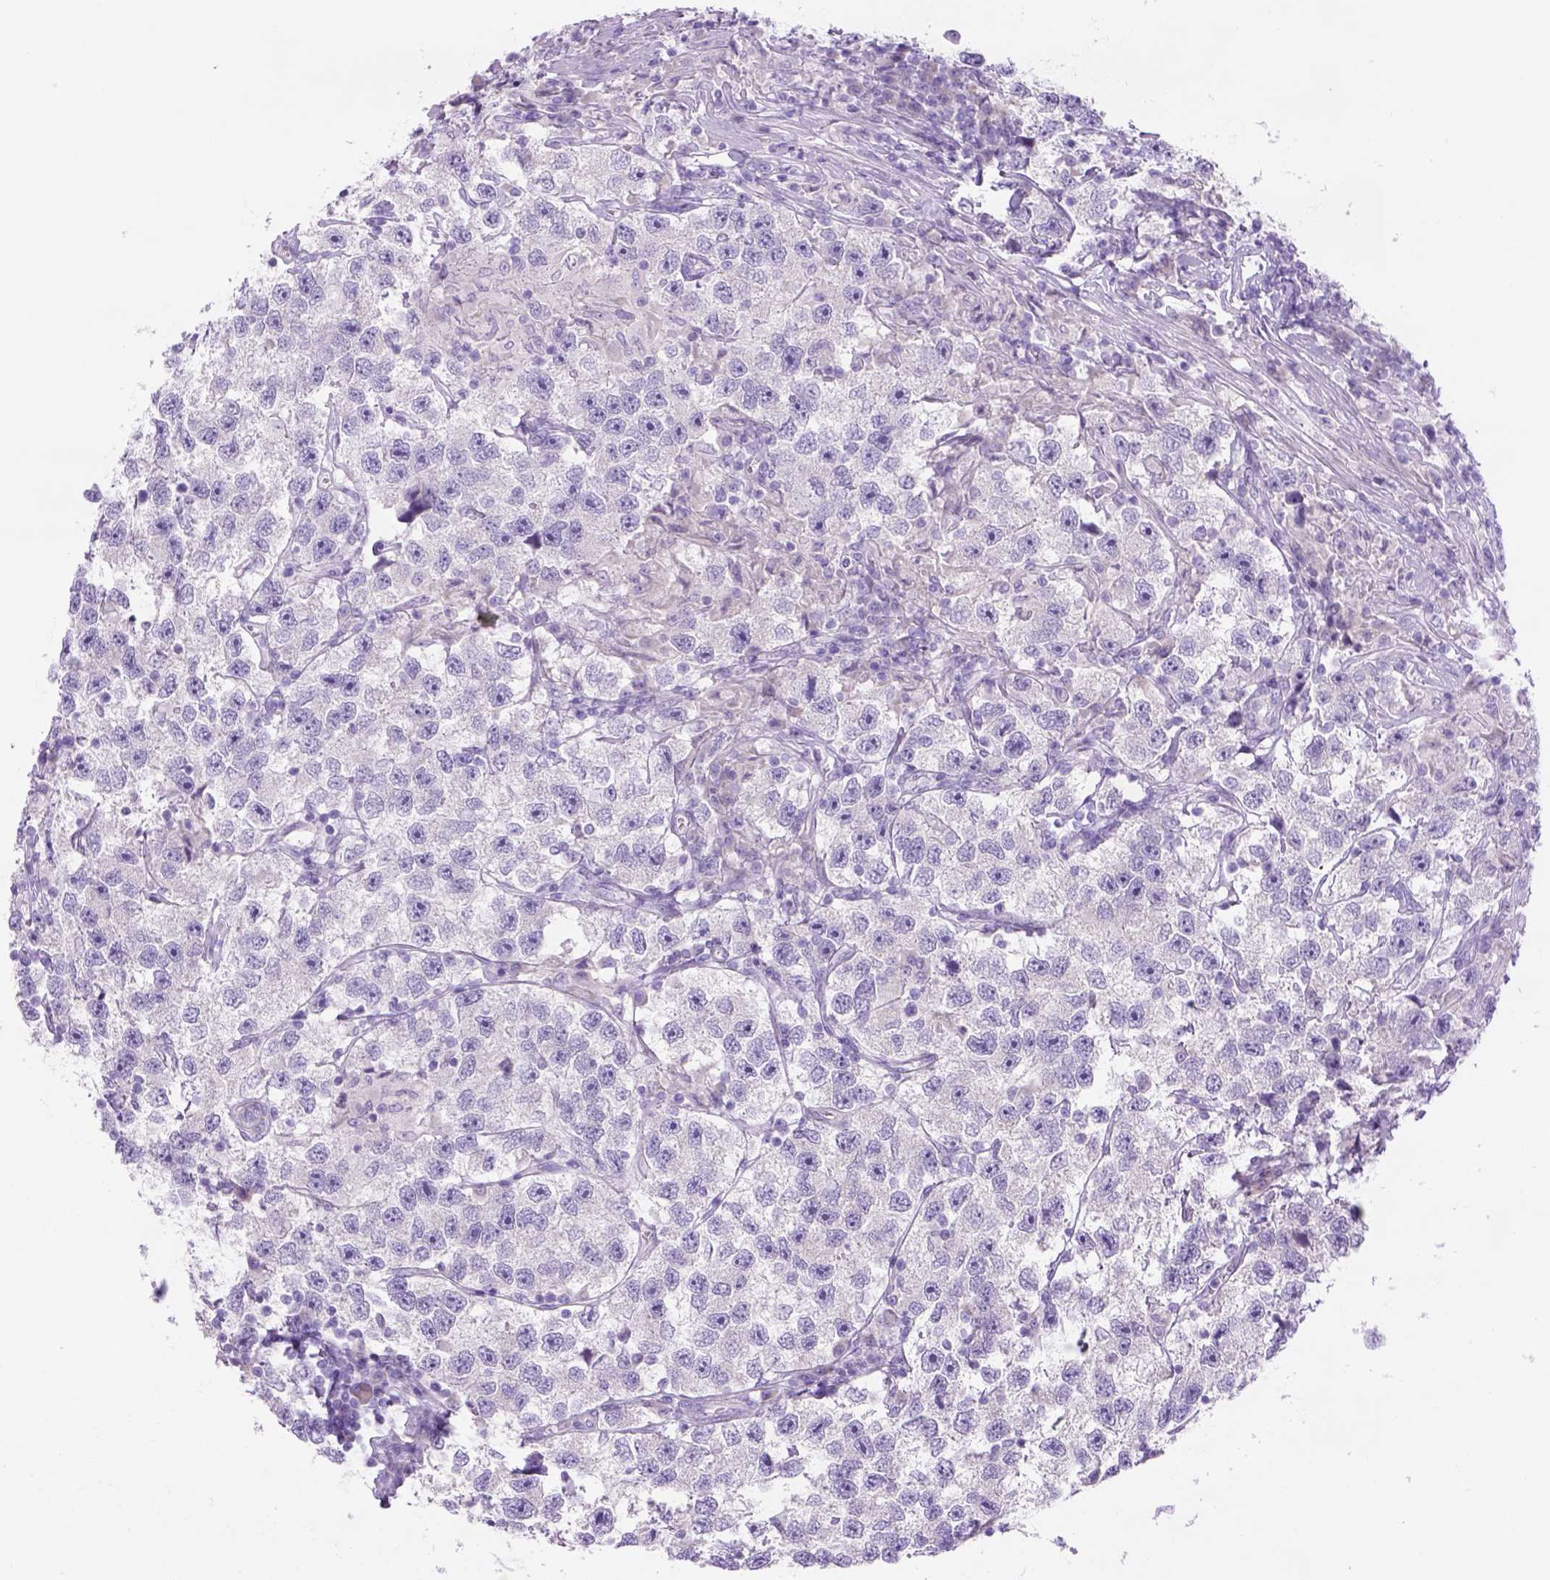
{"staining": {"intensity": "negative", "quantity": "none", "location": "none"}, "tissue": "testis cancer", "cell_type": "Tumor cells", "image_type": "cancer", "snomed": [{"axis": "morphology", "description": "Seminoma, NOS"}, {"axis": "topography", "description": "Testis"}], "caption": "Immunohistochemistry histopathology image of neoplastic tissue: testis cancer (seminoma) stained with DAB reveals no significant protein expression in tumor cells.", "gene": "DNAH11", "patient": {"sex": "male", "age": 26}}